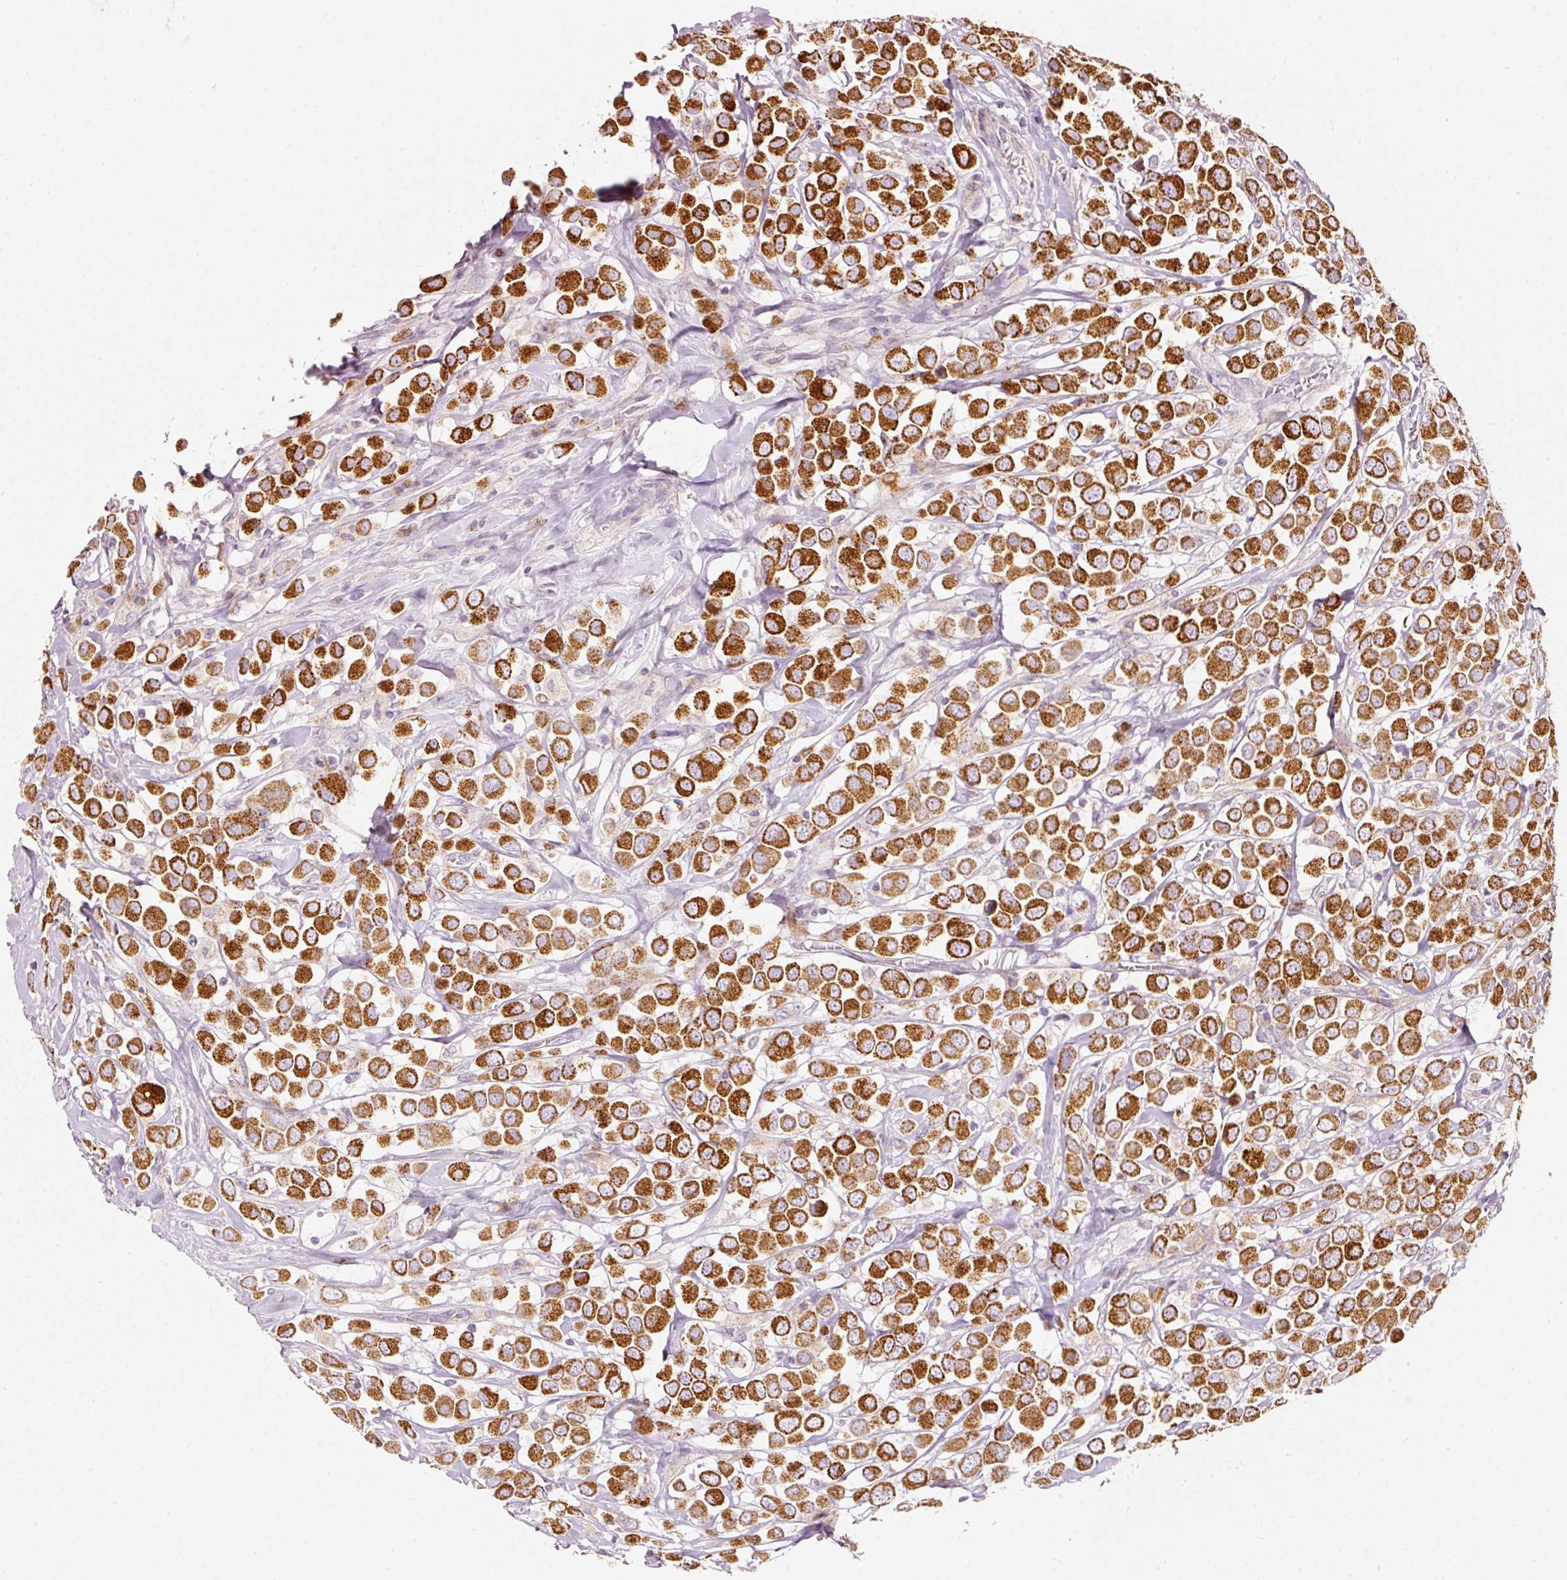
{"staining": {"intensity": "strong", "quantity": ">75%", "location": "cytoplasmic/membranous"}, "tissue": "breast cancer", "cell_type": "Tumor cells", "image_type": "cancer", "snomed": [{"axis": "morphology", "description": "Duct carcinoma"}, {"axis": "topography", "description": "Breast"}], "caption": "High-power microscopy captured an IHC micrograph of breast cancer (invasive ductal carcinoma), revealing strong cytoplasmic/membranous staining in approximately >75% of tumor cells. (DAB (3,3'-diaminobenzidine) IHC, brown staining for protein, blue staining for nuclei).", "gene": "MTHFD2", "patient": {"sex": "female", "age": 61}}